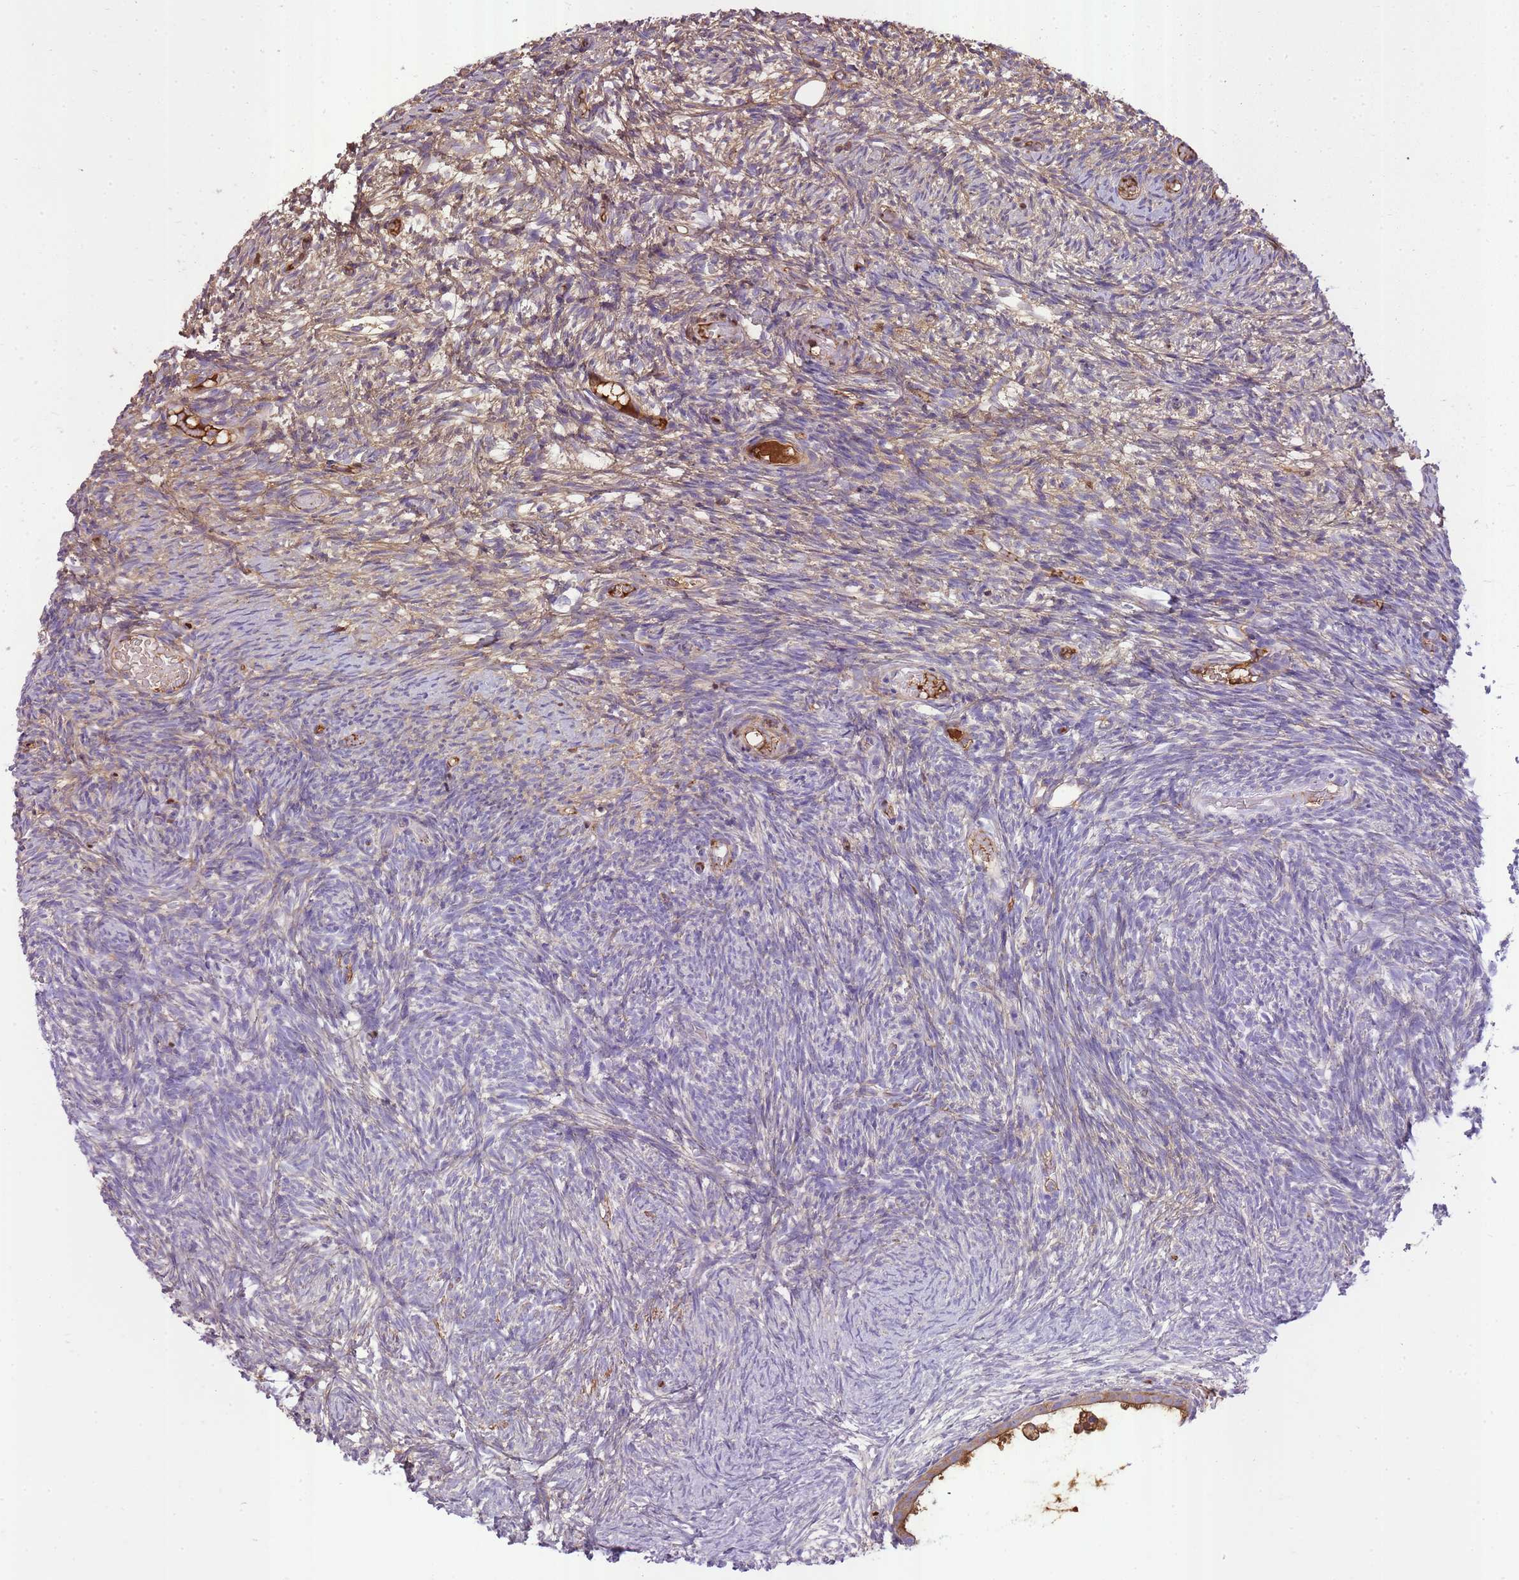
{"staining": {"intensity": "weak", "quantity": "<25%", "location": "cytoplasmic/membranous"}, "tissue": "ovary", "cell_type": "Ovarian stroma cells", "image_type": "normal", "snomed": [{"axis": "morphology", "description": "Normal tissue, NOS"}, {"axis": "topography", "description": "Ovary"}], "caption": "This is a micrograph of immunohistochemistry (IHC) staining of normal ovary, which shows no positivity in ovarian stroma cells.", "gene": "IGKV1", "patient": {"sex": "female", "age": 39}}